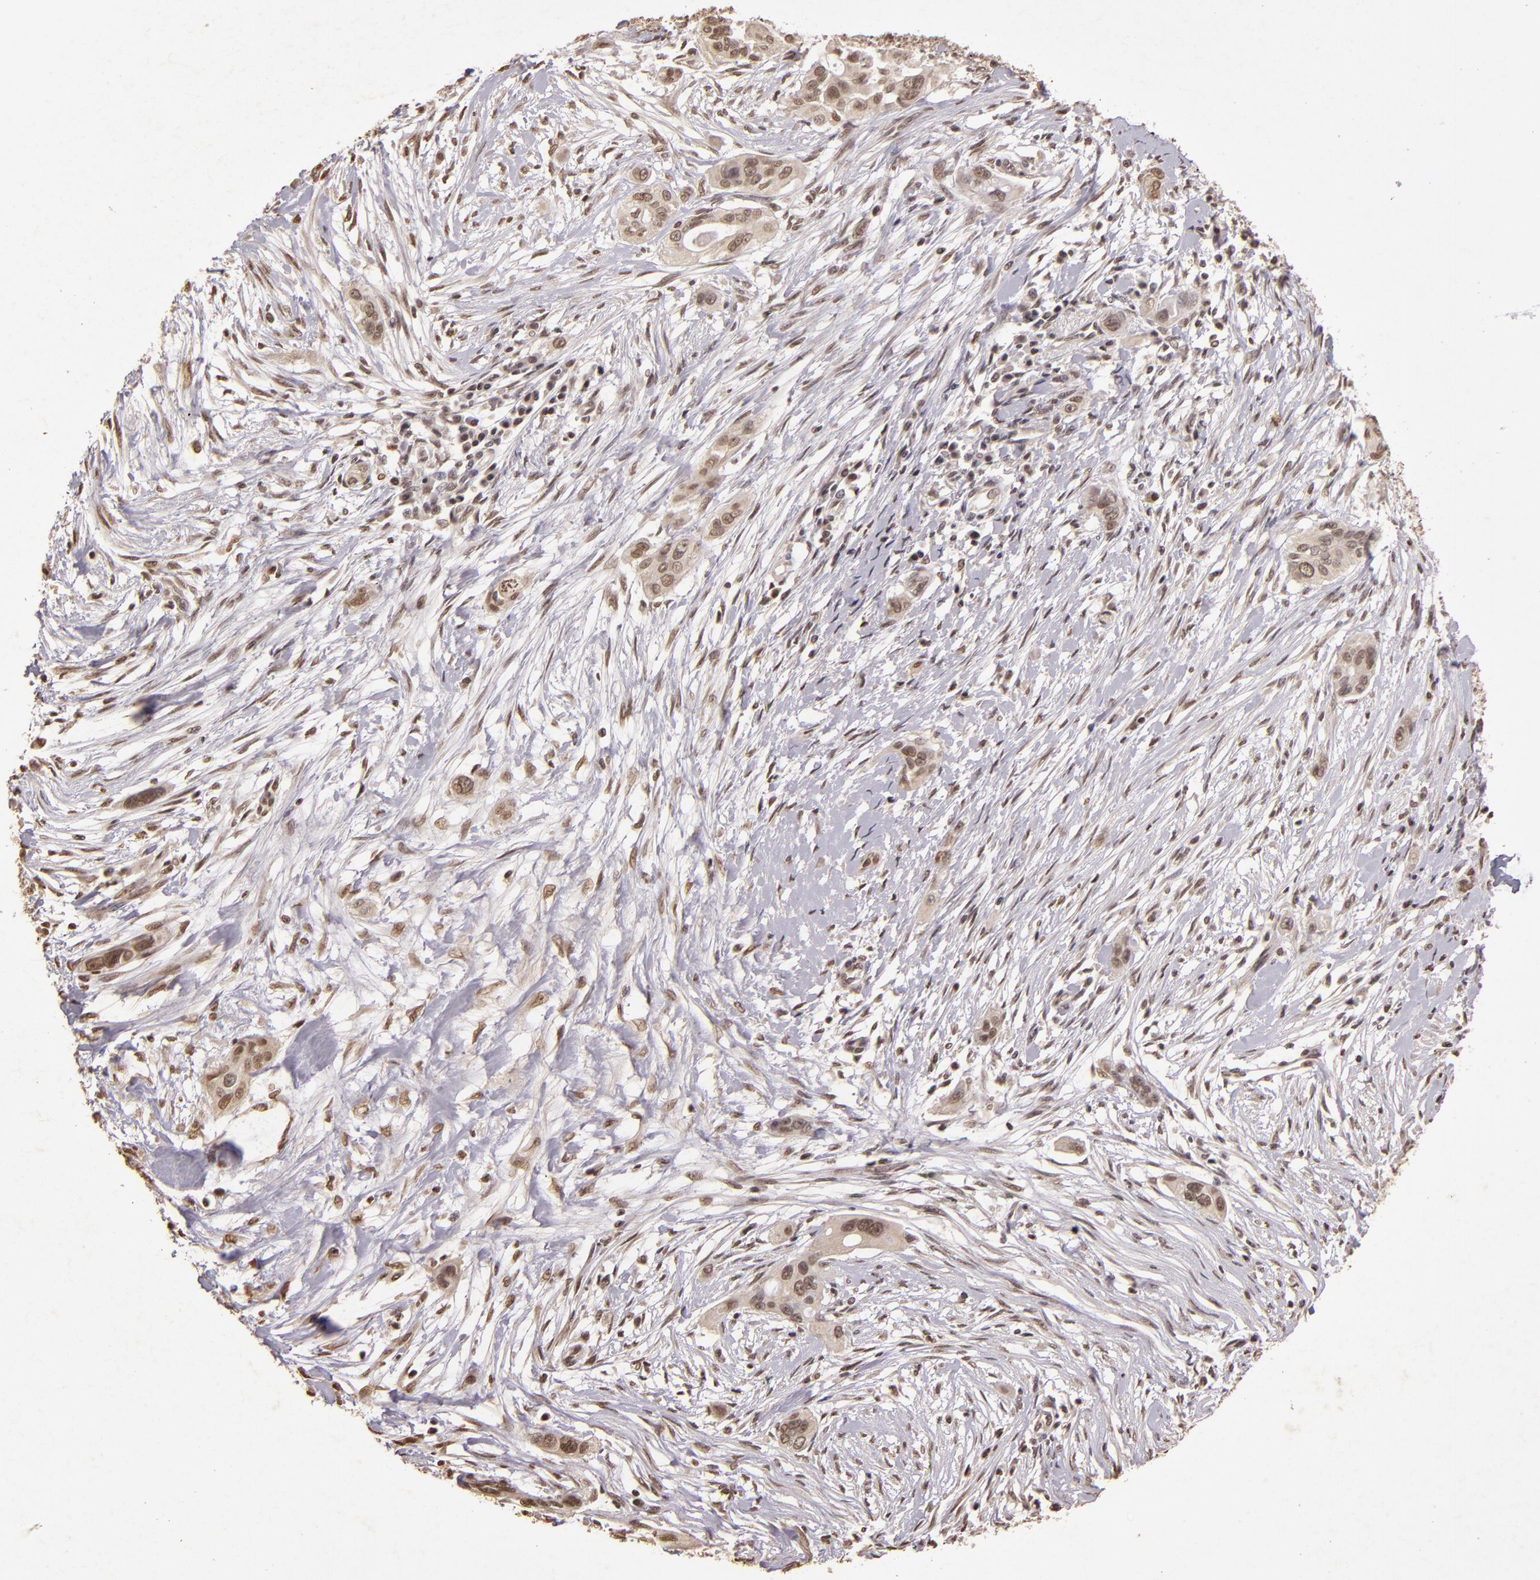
{"staining": {"intensity": "weak", "quantity": ">75%", "location": "cytoplasmic/membranous,nuclear"}, "tissue": "pancreatic cancer", "cell_type": "Tumor cells", "image_type": "cancer", "snomed": [{"axis": "morphology", "description": "Adenocarcinoma, NOS"}, {"axis": "topography", "description": "Pancreas"}], "caption": "A brown stain highlights weak cytoplasmic/membranous and nuclear staining of a protein in human pancreatic adenocarcinoma tumor cells.", "gene": "CUL1", "patient": {"sex": "female", "age": 60}}